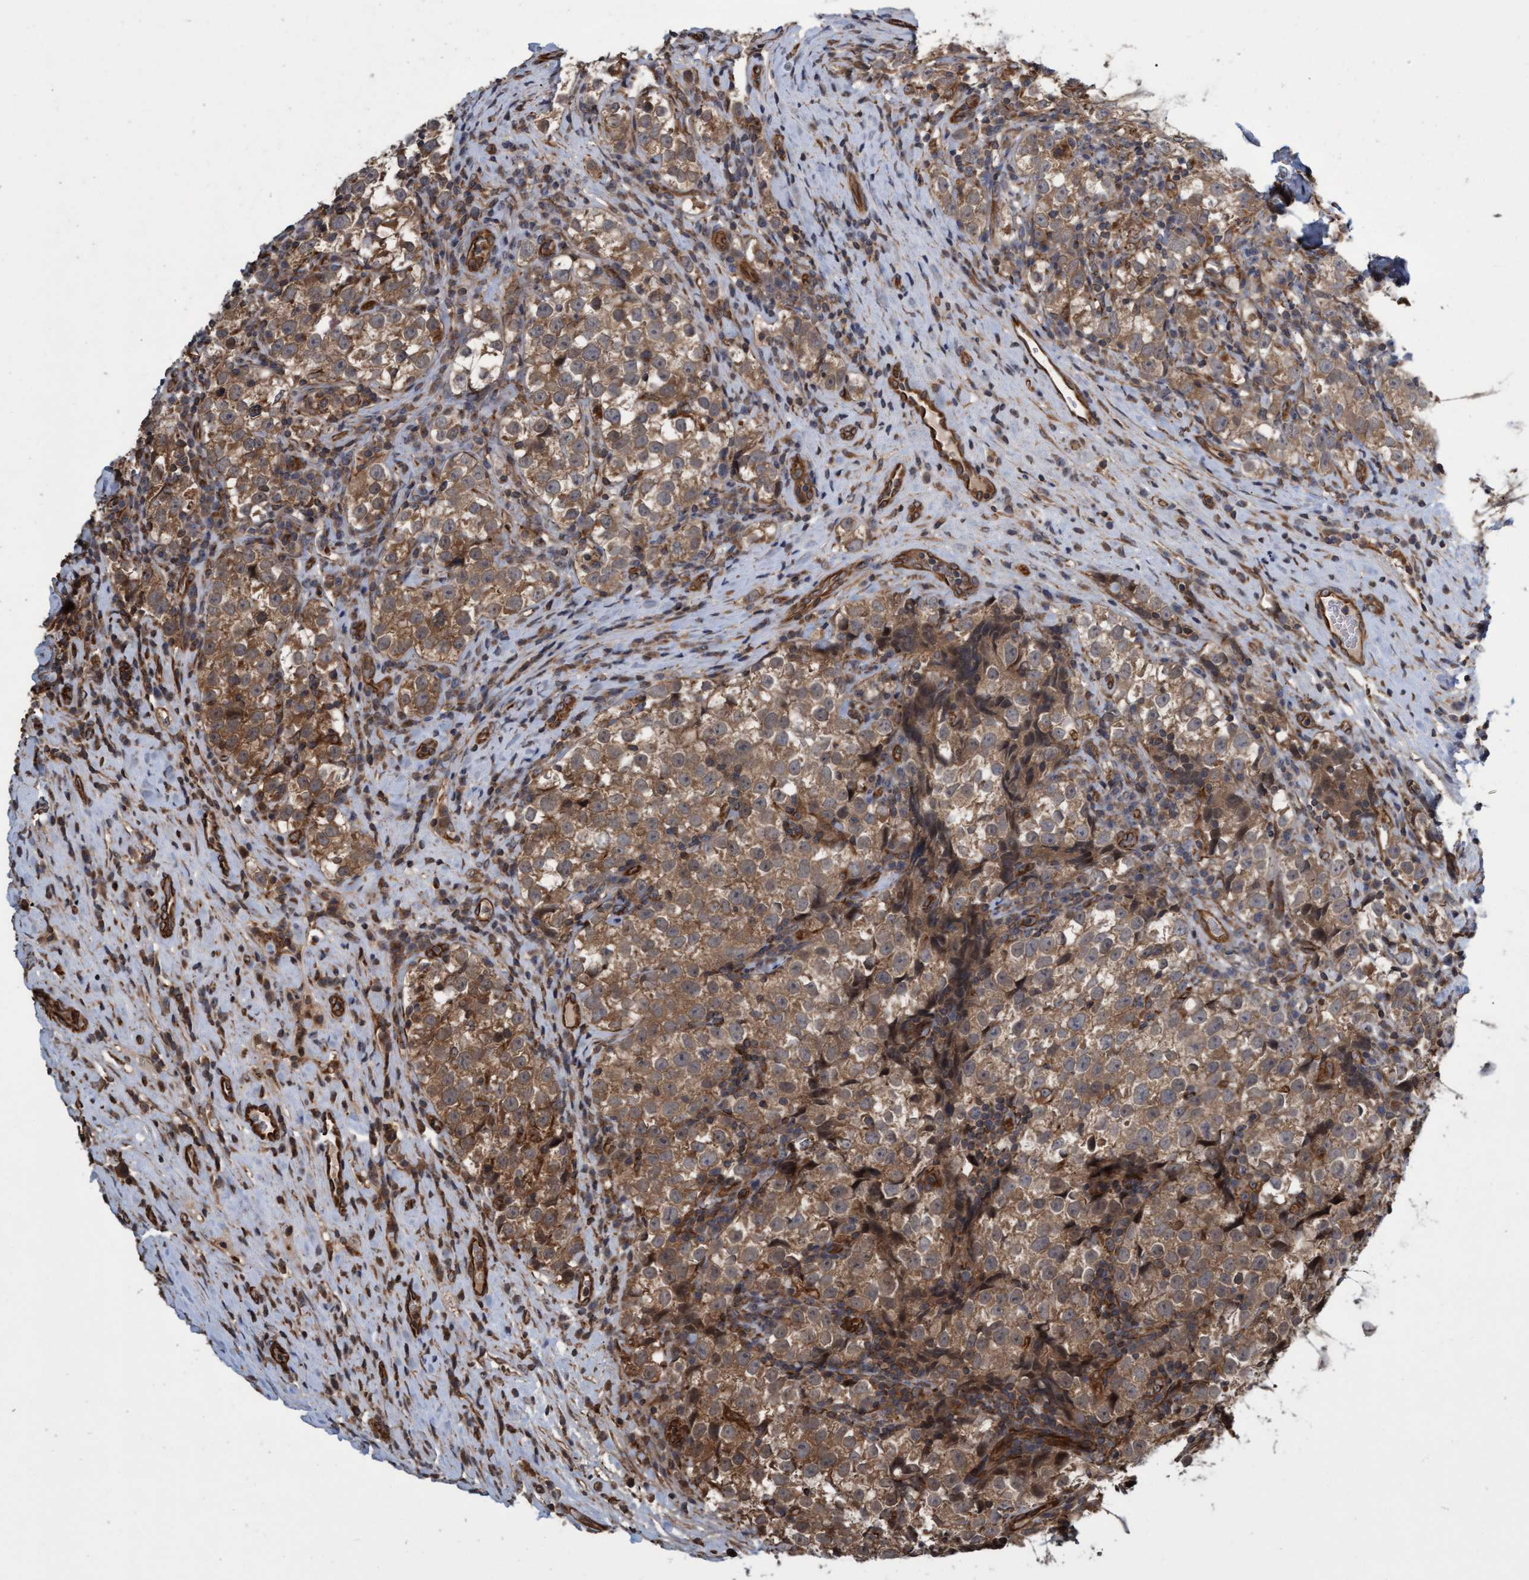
{"staining": {"intensity": "moderate", "quantity": ">75%", "location": "cytoplasmic/membranous"}, "tissue": "testis cancer", "cell_type": "Tumor cells", "image_type": "cancer", "snomed": [{"axis": "morphology", "description": "Normal tissue, NOS"}, {"axis": "morphology", "description": "Seminoma, NOS"}, {"axis": "topography", "description": "Testis"}], "caption": "Testis cancer stained for a protein displays moderate cytoplasmic/membranous positivity in tumor cells. Using DAB (3,3'-diaminobenzidine) (brown) and hematoxylin (blue) stains, captured at high magnification using brightfield microscopy.", "gene": "TNFRSF10B", "patient": {"sex": "male", "age": 43}}